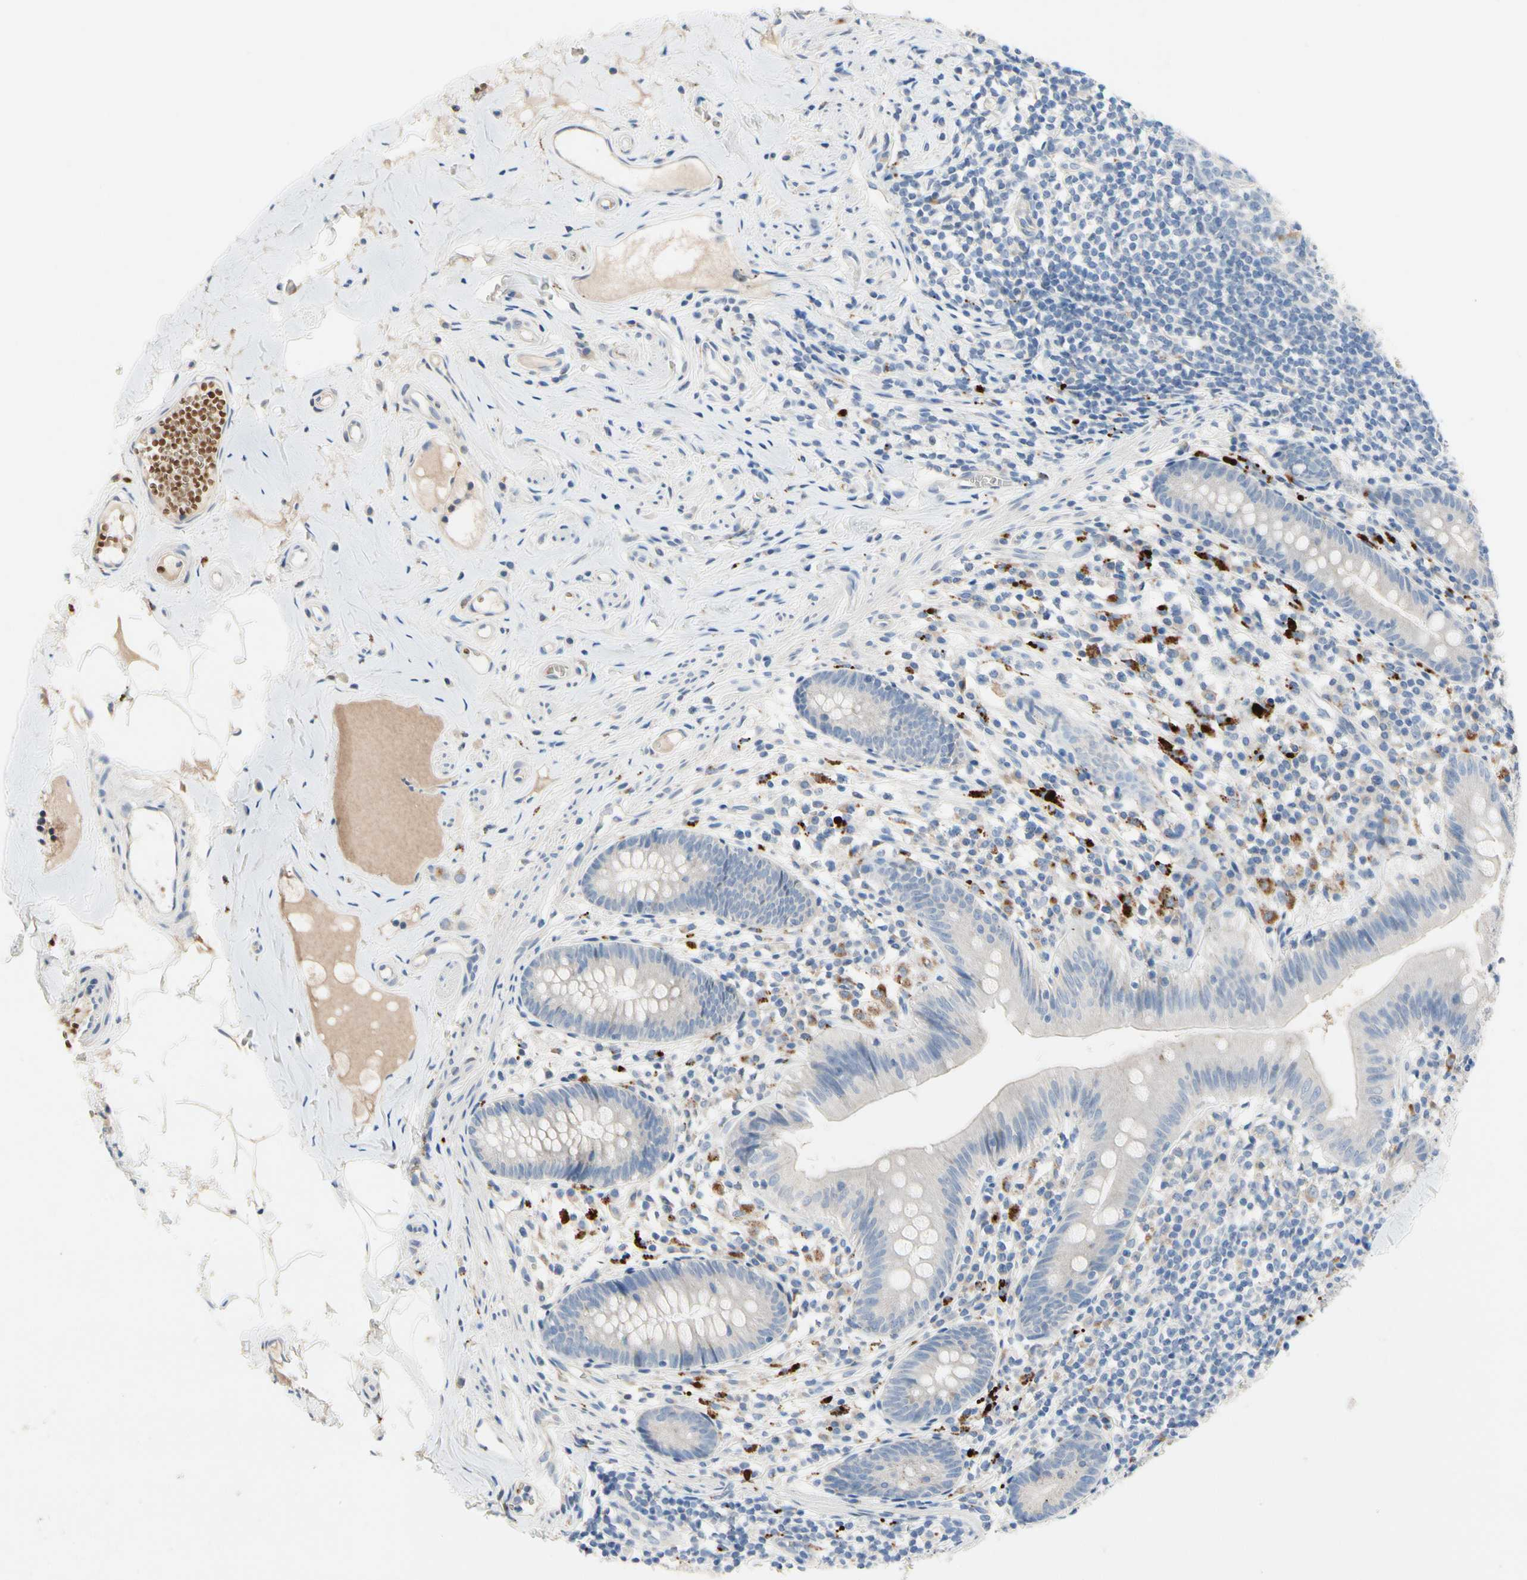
{"staining": {"intensity": "negative", "quantity": "none", "location": "none"}, "tissue": "appendix", "cell_type": "Glandular cells", "image_type": "normal", "snomed": [{"axis": "morphology", "description": "Normal tissue, NOS"}, {"axis": "topography", "description": "Appendix"}], "caption": "A high-resolution micrograph shows immunohistochemistry staining of normal appendix, which exhibits no significant positivity in glandular cells. Nuclei are stained in blue.", "gene": "RETSAT", "patient": {"sex": "male", "age": 52}}